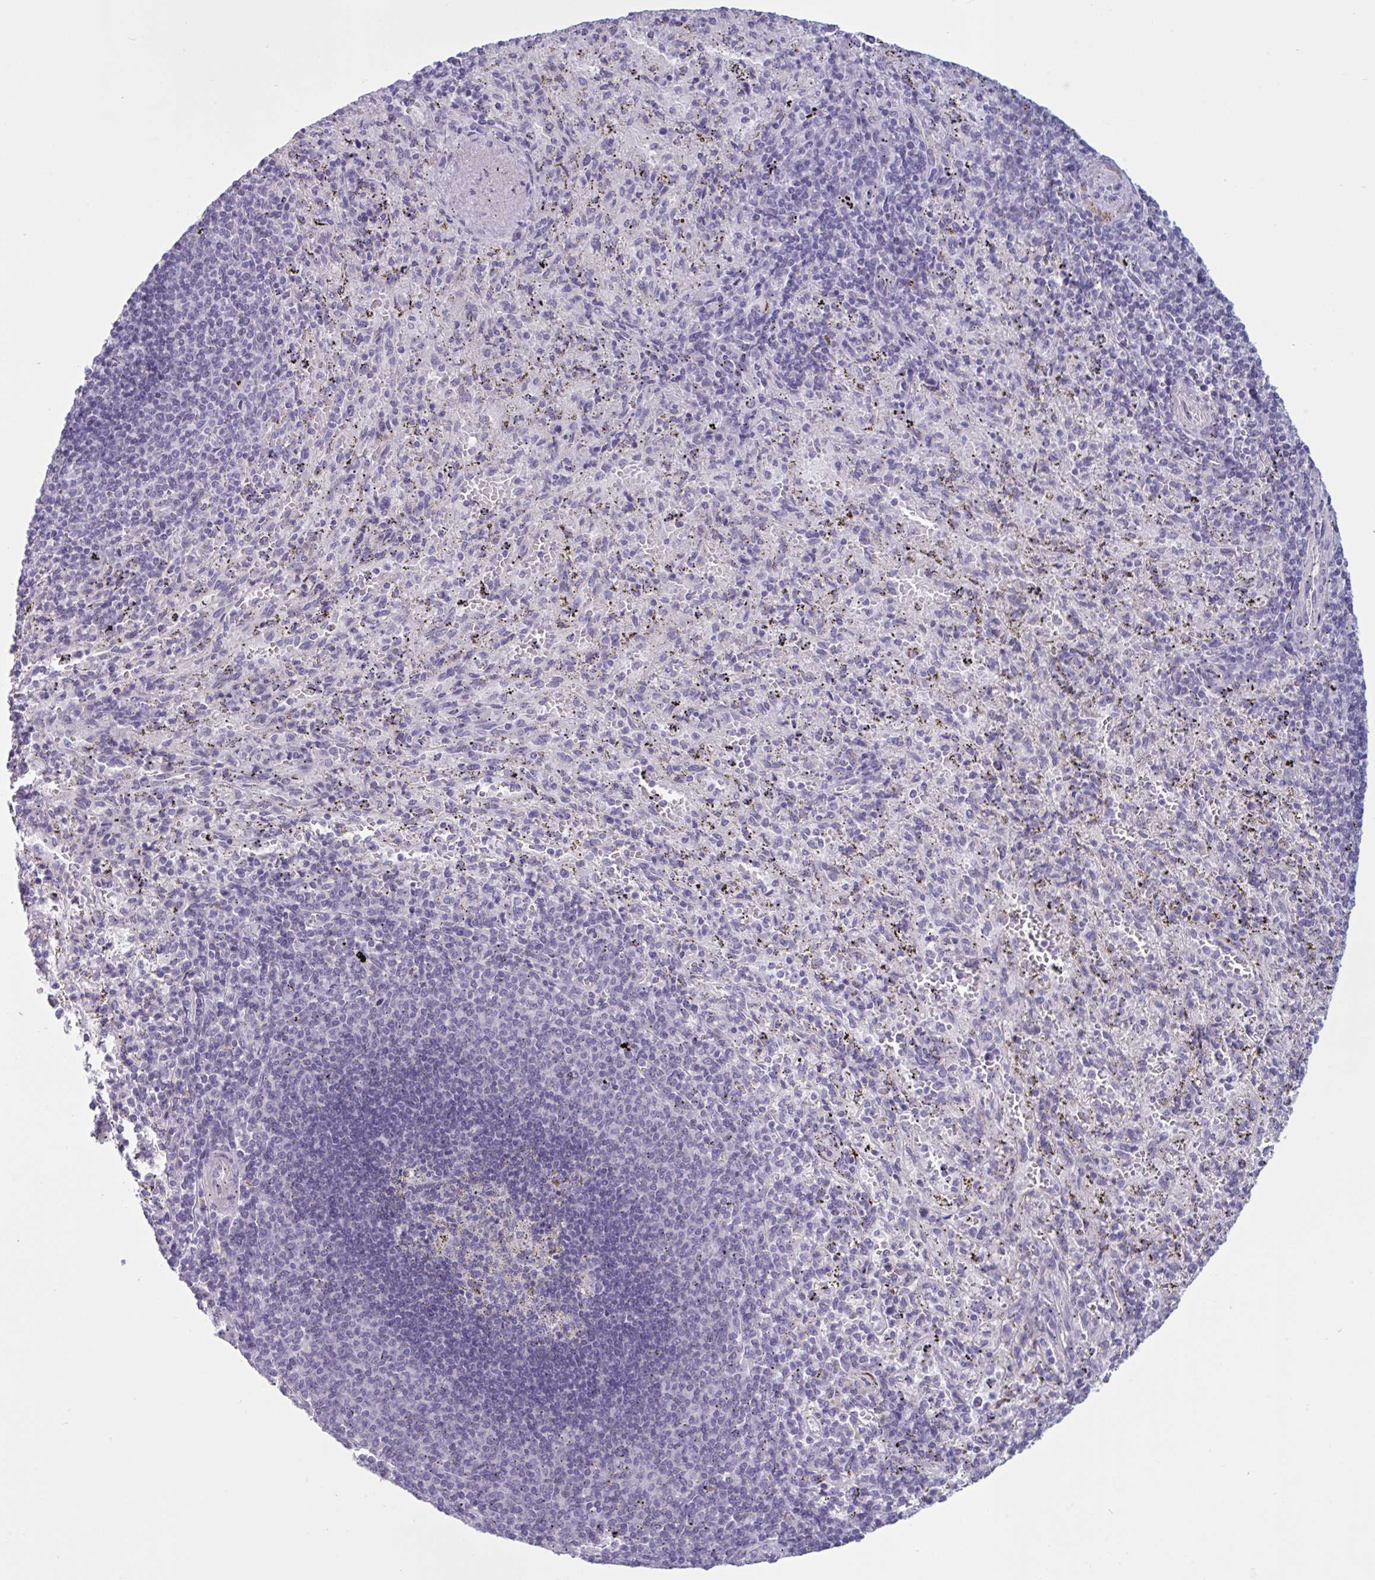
{"staining": {"intensity": "negative", "quantity": "none", "location": "none"}, "tissue": "spleen", "cell_type": "Cells in red pulp", "image_type": "normal", "snomed": [{"axis": "morphology", "description": "Normal tissue, NOS"}, {"axis": "topography", "description": "Spleen"}], "caption": "A micrograph of spleen stained for a protein exhibits no brown staining in cells in red pulp. The staining was performed using DAB to visualize the protein expression in brown, while the nuclei were stained in blue with hematoxylin (Magnification: 20x).", "gene": "OR1L3", "patient": {"sex": "male", "age": 57}}